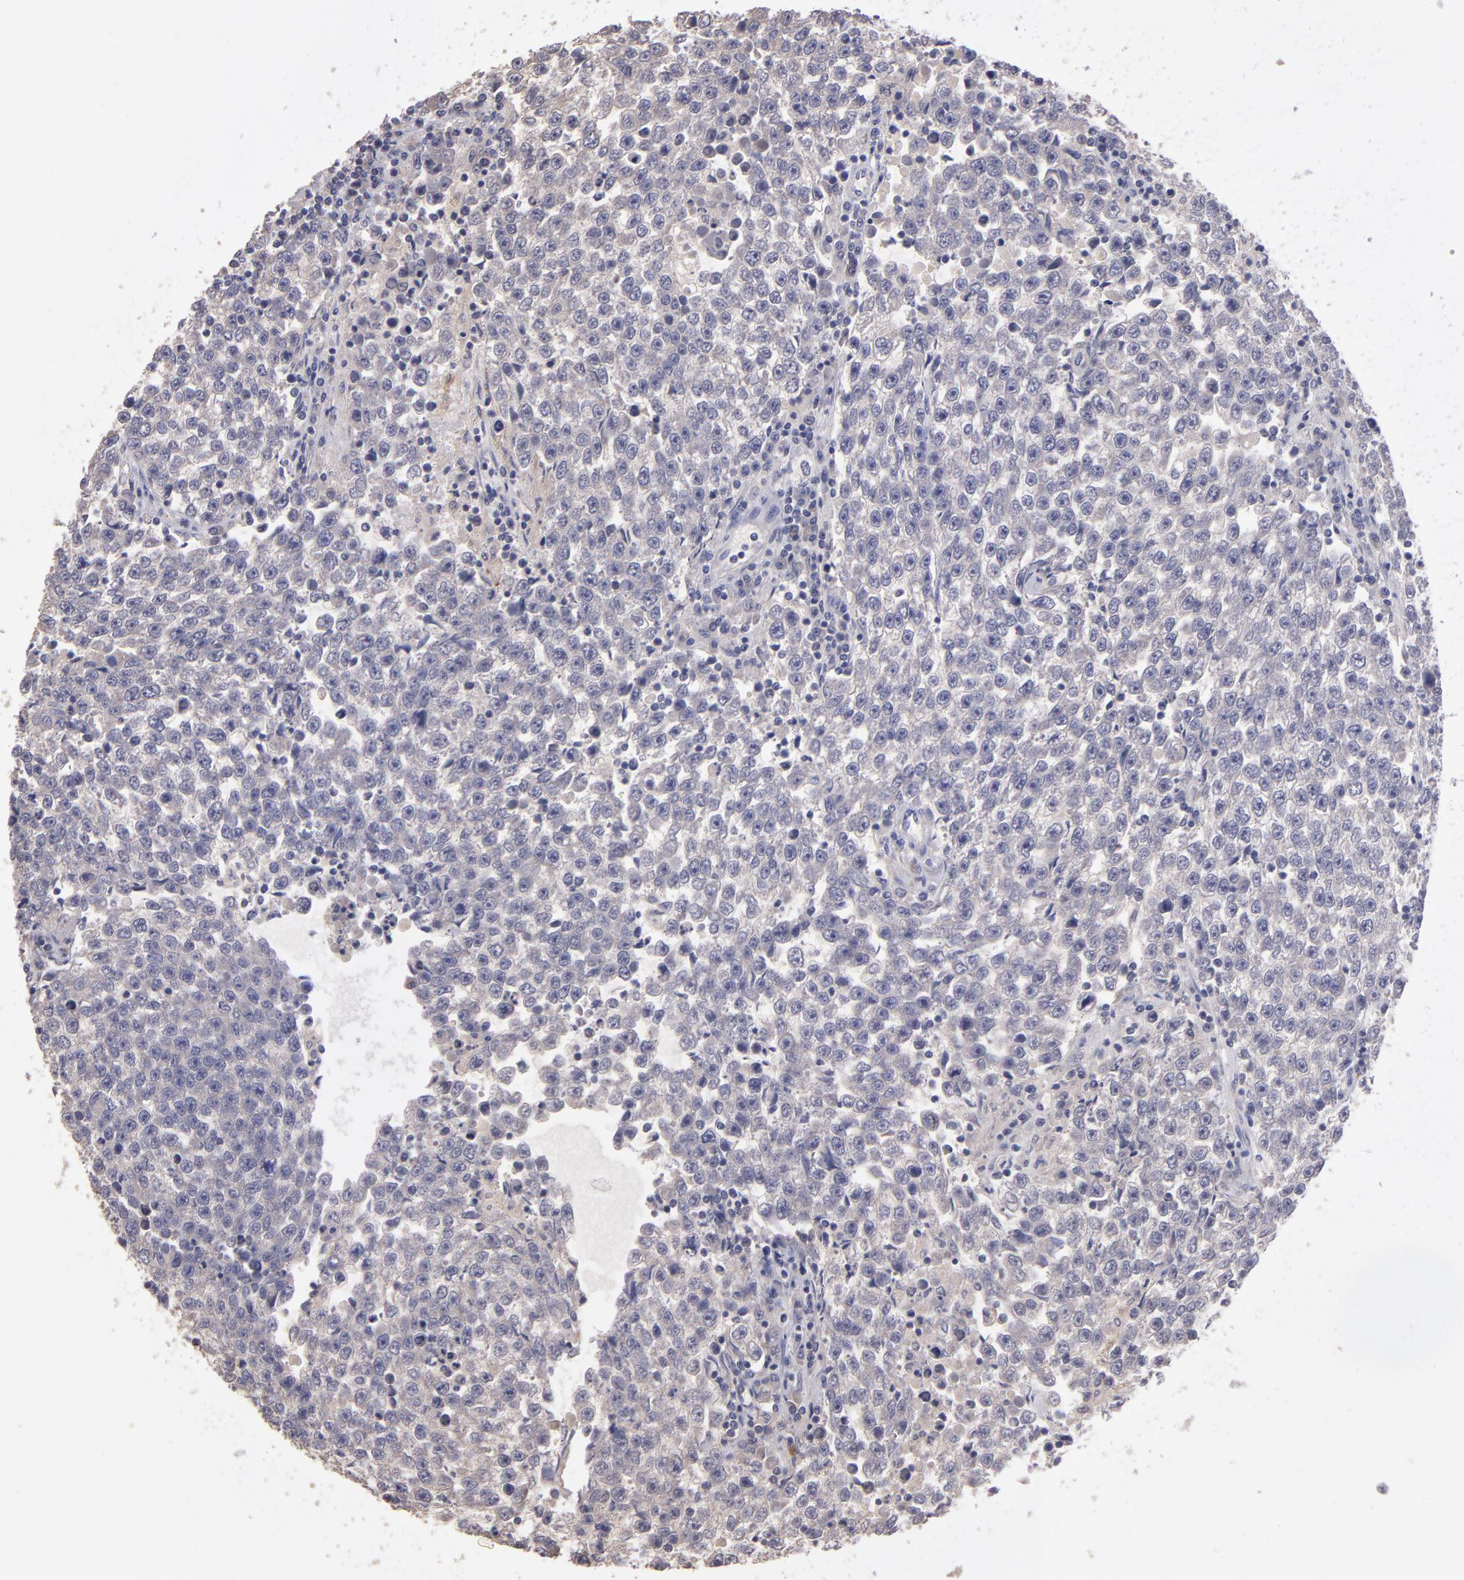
{"staining": {"intensity": "negative", "quantity": "none", "location": "none"}, "tissue": "testis cancer", "cell_type": "Tumor cells", "image_type": "cancer", "snomed": [{"axis": "morphology", "description": "Seminoma, NOS"}, {"axis": "topography", "description": "Testis"}], "caption": "Immunohistochemistry (IHC) of seminoma (testis) demonstrates no expression in tumor cells.", "gene": "GNAZ", "patient": {"sex": "male", "age": 36}}